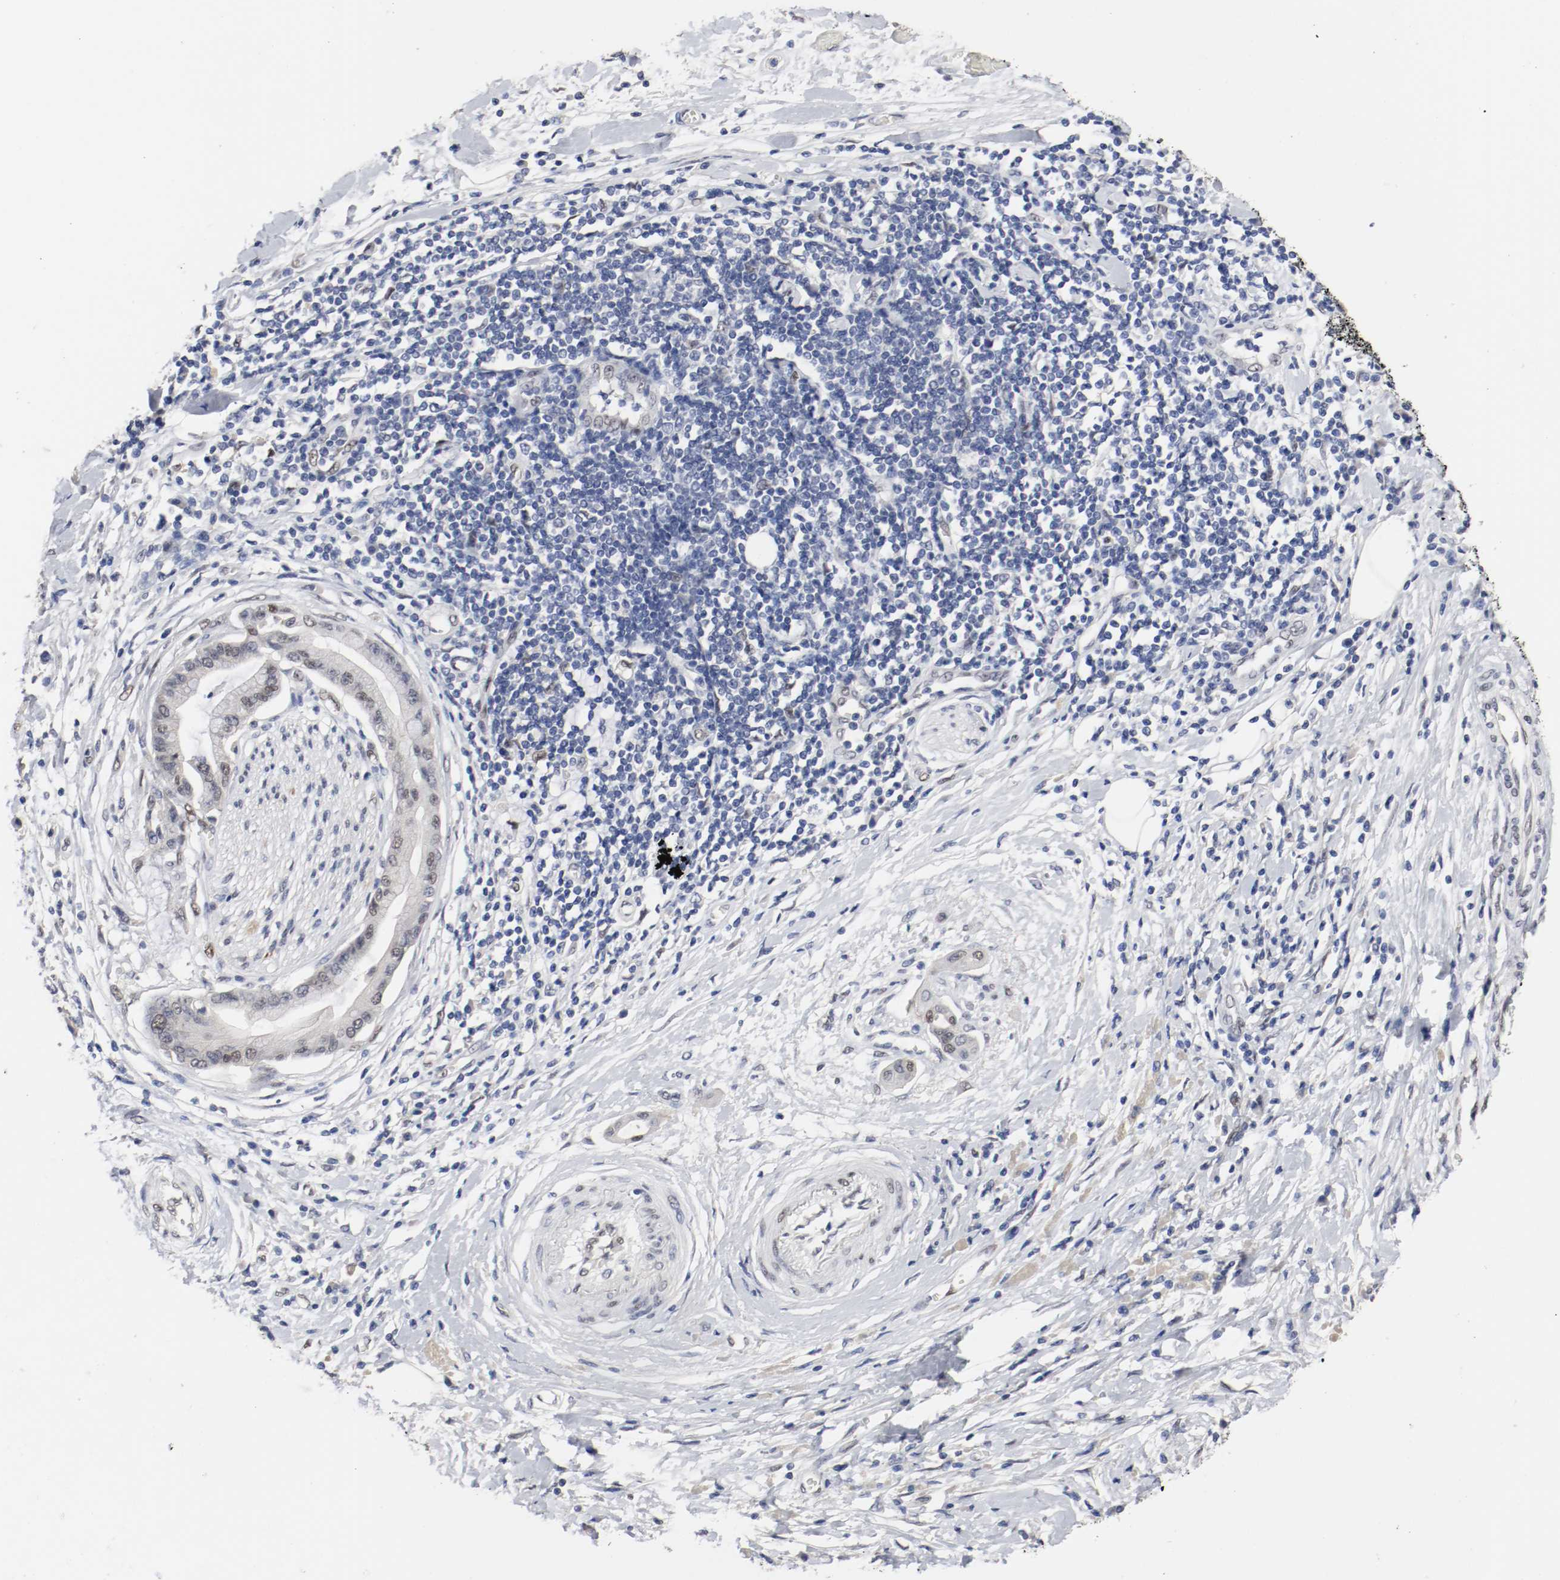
{"staining": {"intensity": "moderate", "quantity": "<25%", "location": "nuclear"}, "tissue": "pancreatic cancer", "cell_type": "Tumor cells", "image_type": "cancer", "snomed": [{"axis": "morphology", "description": "Adenocarcinoma, NOS"}, {"axis": "morphology", "description": "Adenocarcinoma, metastatic, NOS"}, {"axis": "topography", "description": "Lymph node"}, {"axis": "topography", "description": "Pancreas"}, {"axis": "topography", "description": "Duodenum"}], "caption": "Immunohistochemistry staining of pancreatic cancer, which demonstrates low levels of moderate nuclear staining in about <25% of tumor cells indicating moderate nuclear protein positivity. The staining was performed using DAB (brown) for protein detection and nuclei were counterstained in hematoxylin (blue).", "gene": "FOSL2", "patient": {"sex": "female", "age": 64}}